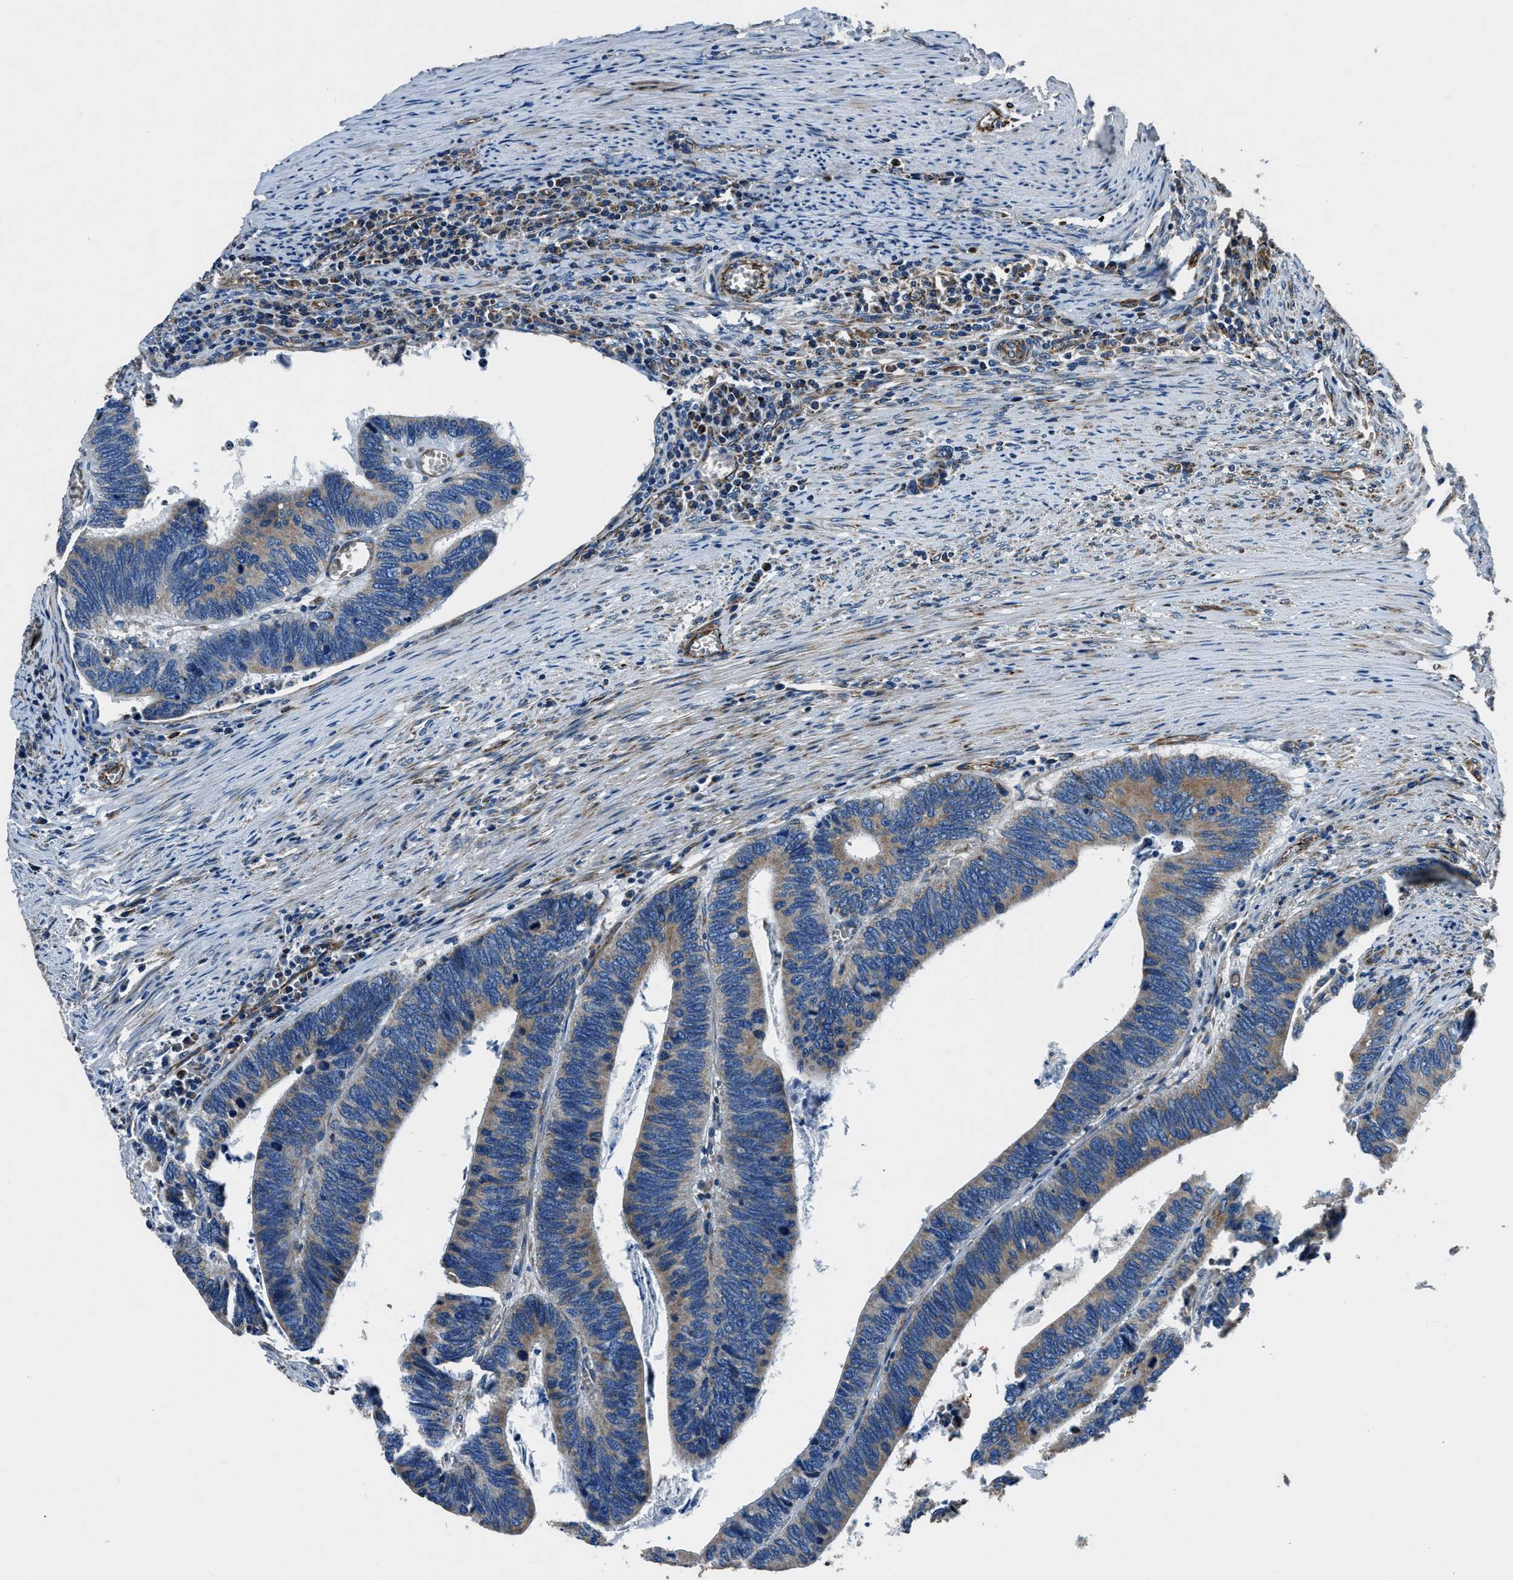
{"staining": {"intensity": "weak", "quantity": ">75%", "location": "cytoplasmic/membranous"}, "tissue": "colorectal cancer", "cell_type": "Tumor cells", "image_type": "cancer", "snomed": [{"axis": "morphology", "description": "Adenocarcinoma, NOS"}, {"axis": "topography", "description": "Colon"}], "caption": "Approximately >75% of tumor cells in adenocarcinoma (colorectal) show weak cytoplasmic/membranous protein positivity as visualized by brown immunohistochemical staining.", "gene": "OGDH", "patient": {"sex": "male", "age": 72}}